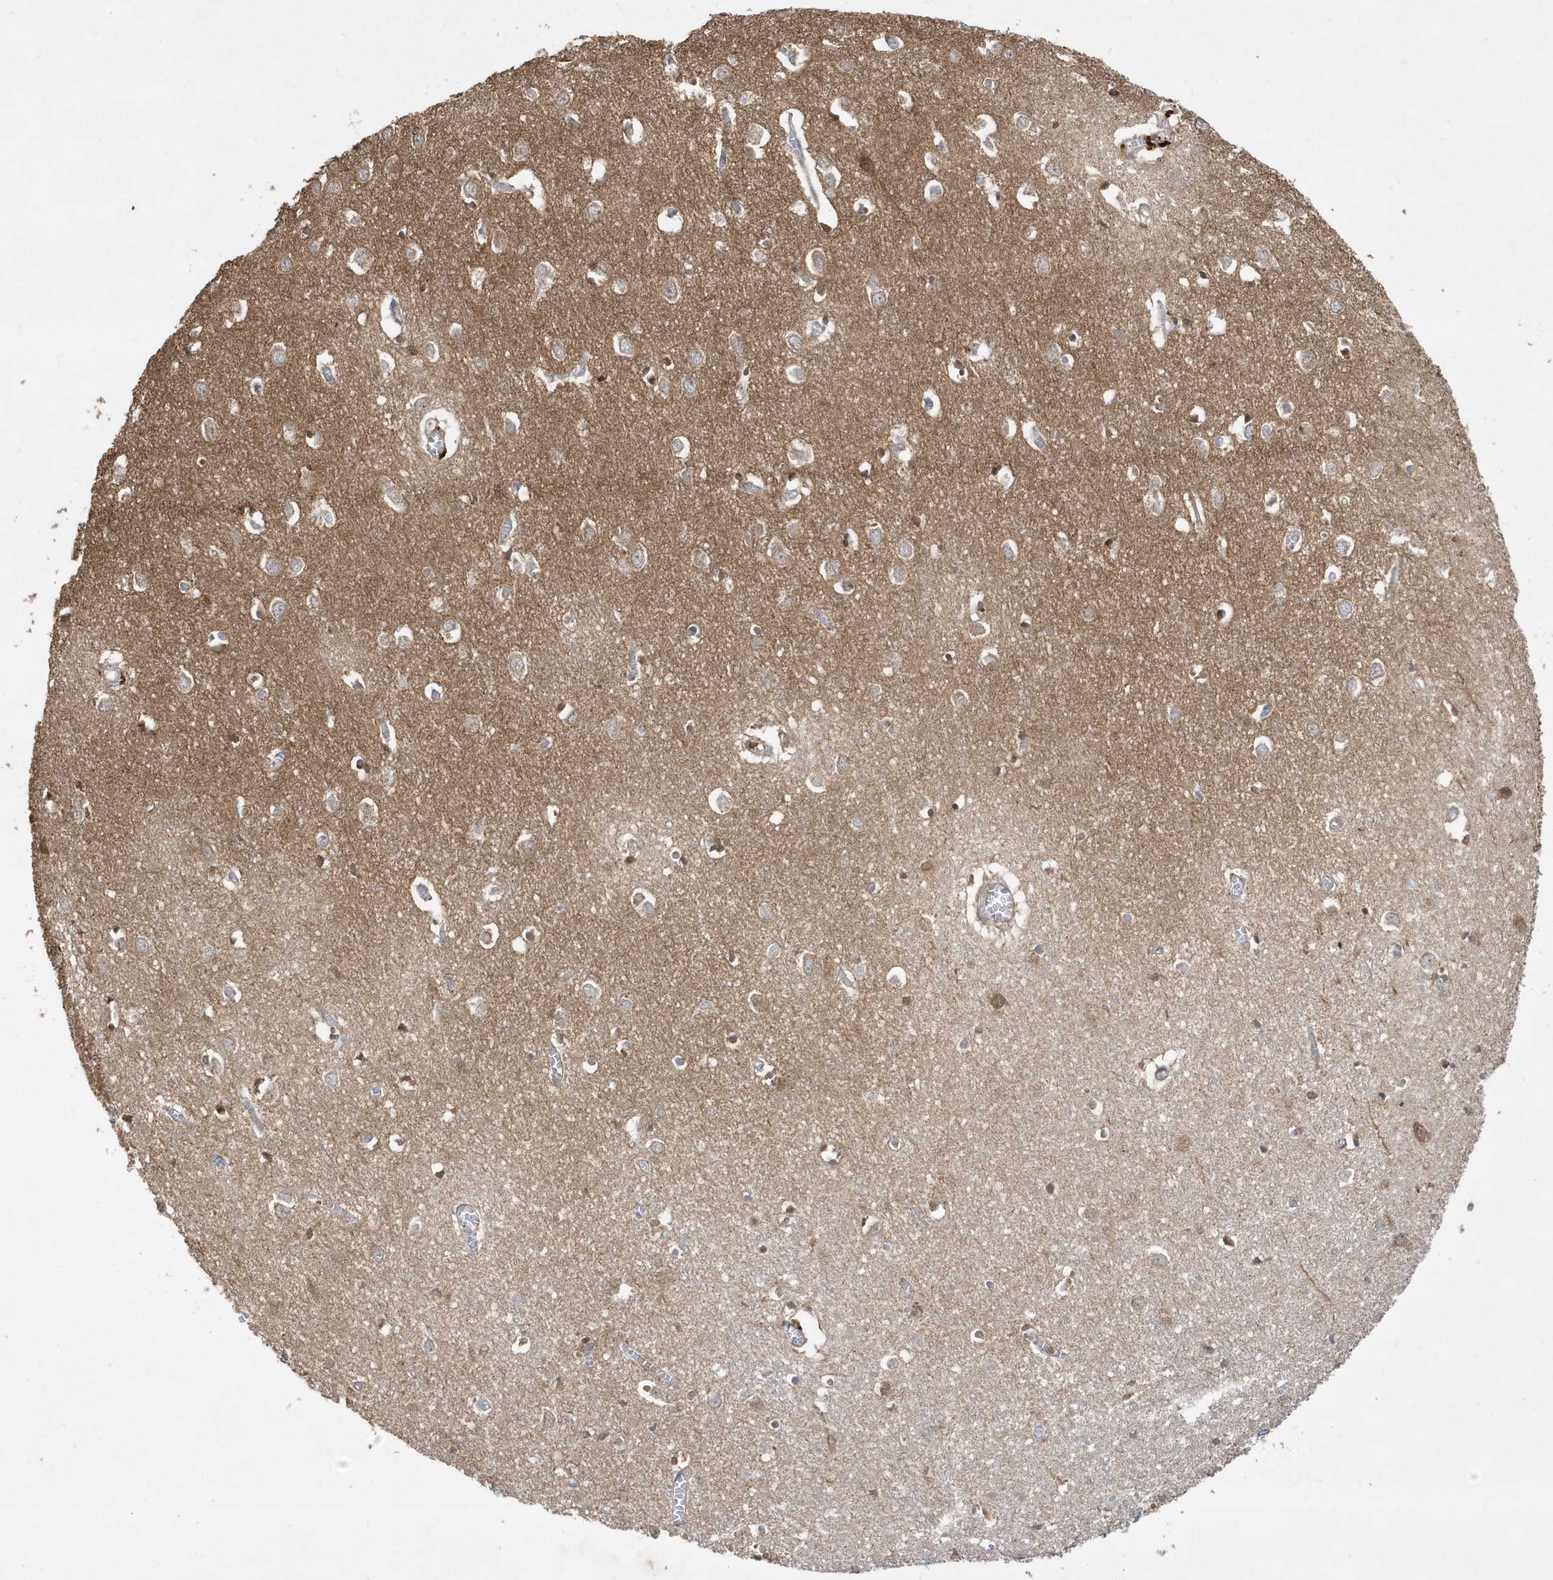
{"staining": {"intensity": "negative", "quantity": "none", "location": "none"}, "tissue": "cerebral cortex", "cell_type": "Endothelial cells", "image_type": "normal", "snomed": [{"axis": "morphology", "description": "Normal tissue, NOS"}, {"axis": "topography", "description": "Cerebral cortex"}], "caption": "Immunohistochemistry micrograph of normal cerebral cortex: cerebral cortex stained with DAB (3,3'-diaminobenzidine) demonstrates no significant protein staining in endothelial cells. (Brightfield microscopy of DAB (3,3'-diaminobenzidine) IHC at high magnification).", "gene": "PRRT3", "patient": {"sex": "female", "age": 64}}